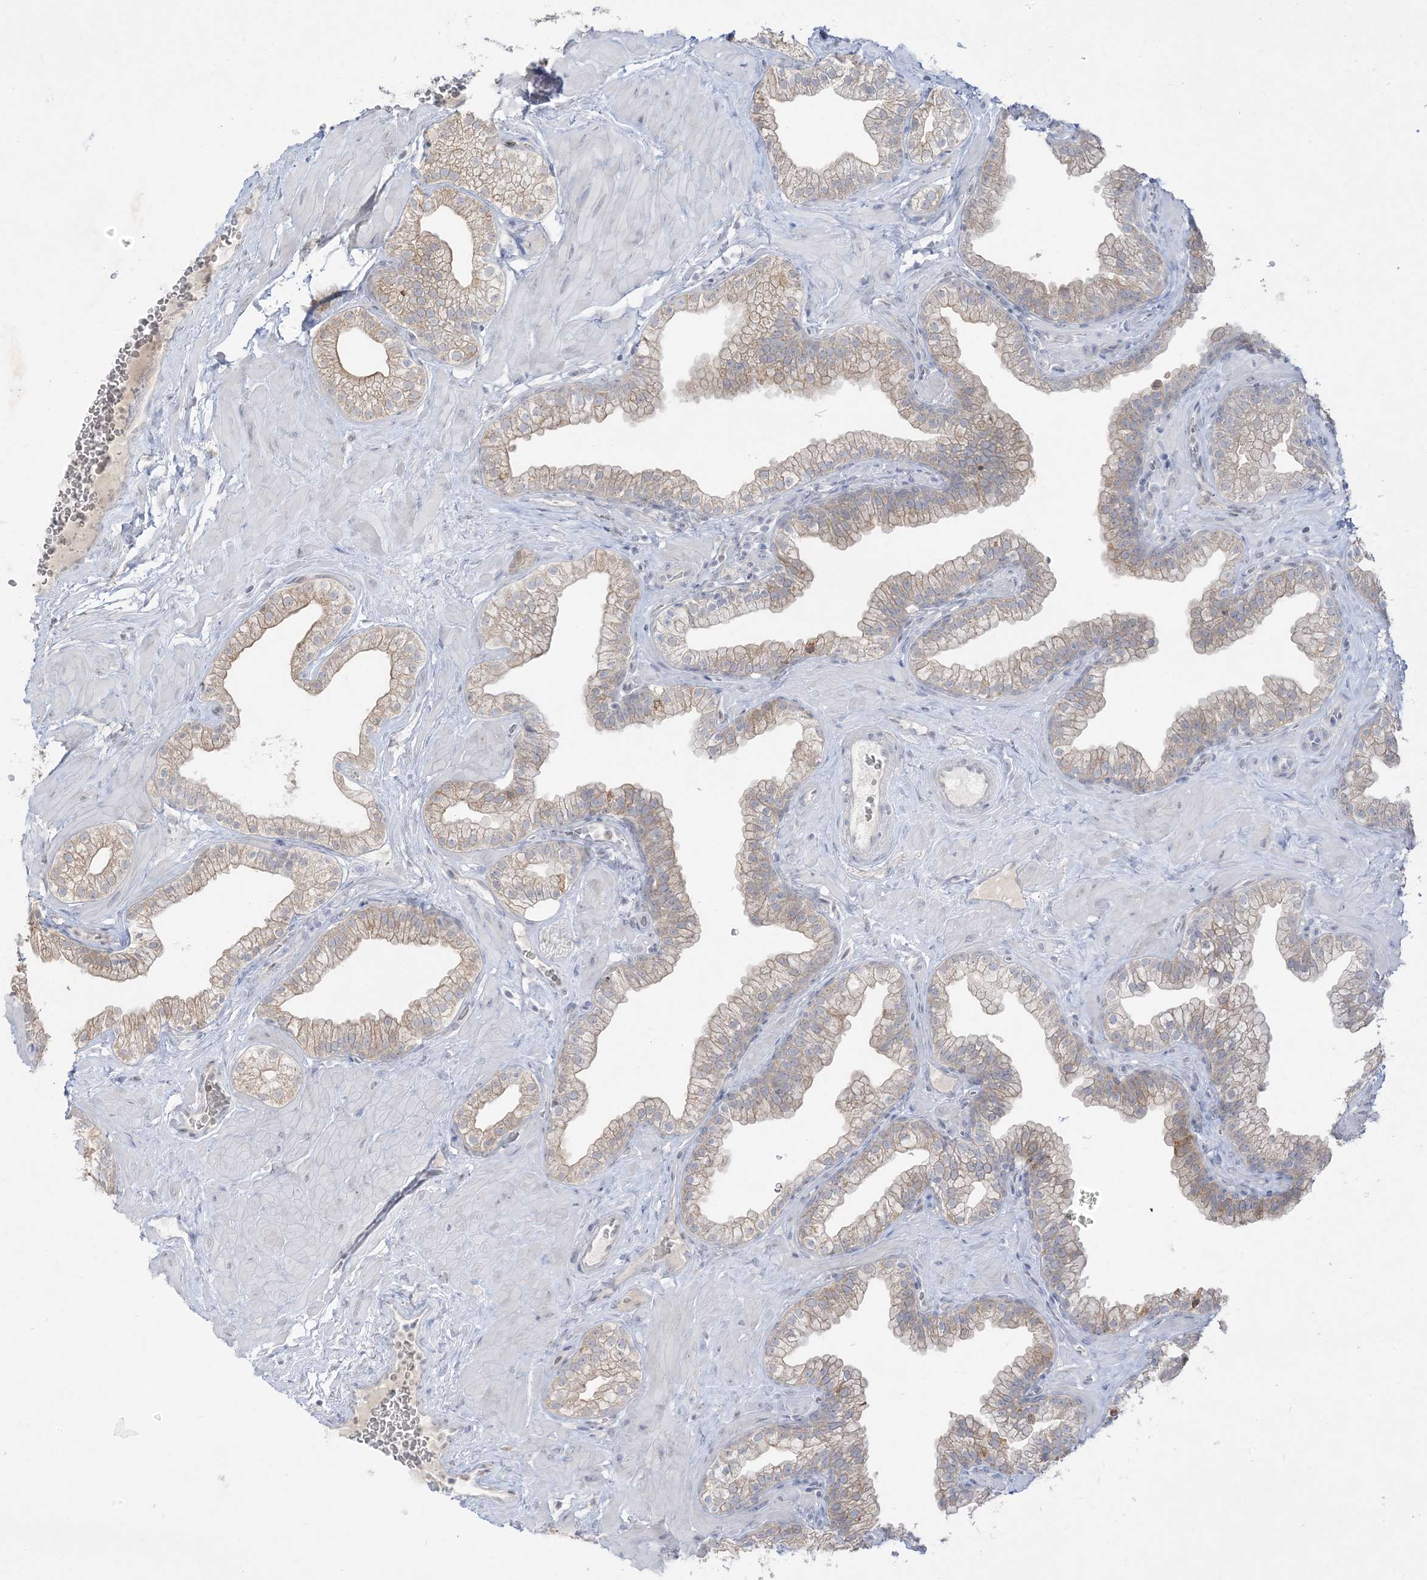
{"staining": {"intensity": "weak", "quantity": "25%-75%", "location": "cytoplasmic/membranous"}, "tissue": "prostate", "cell_type": "Glandular cells", "image_type": "normal", "snomed": [{"axis": "morphology", "description": "Normal tissue, NOS"}, {"axis": "morphology", "description": "Urothelial carcinoma, Low grade"}, {"axis": "topography", "description": "Urinary bladder"}, {"axis": "topography", "description": "Prostate"}], "caption": "The photomicrograph exhibits immunohistochemical staining of unremarkable prostate. There is weak cytoplasmic/membranous expression is identified in approximately 25%-75% of glandular cells.", "gene": "LOXL3", "patient": {"sex": "male", "age": 60}}